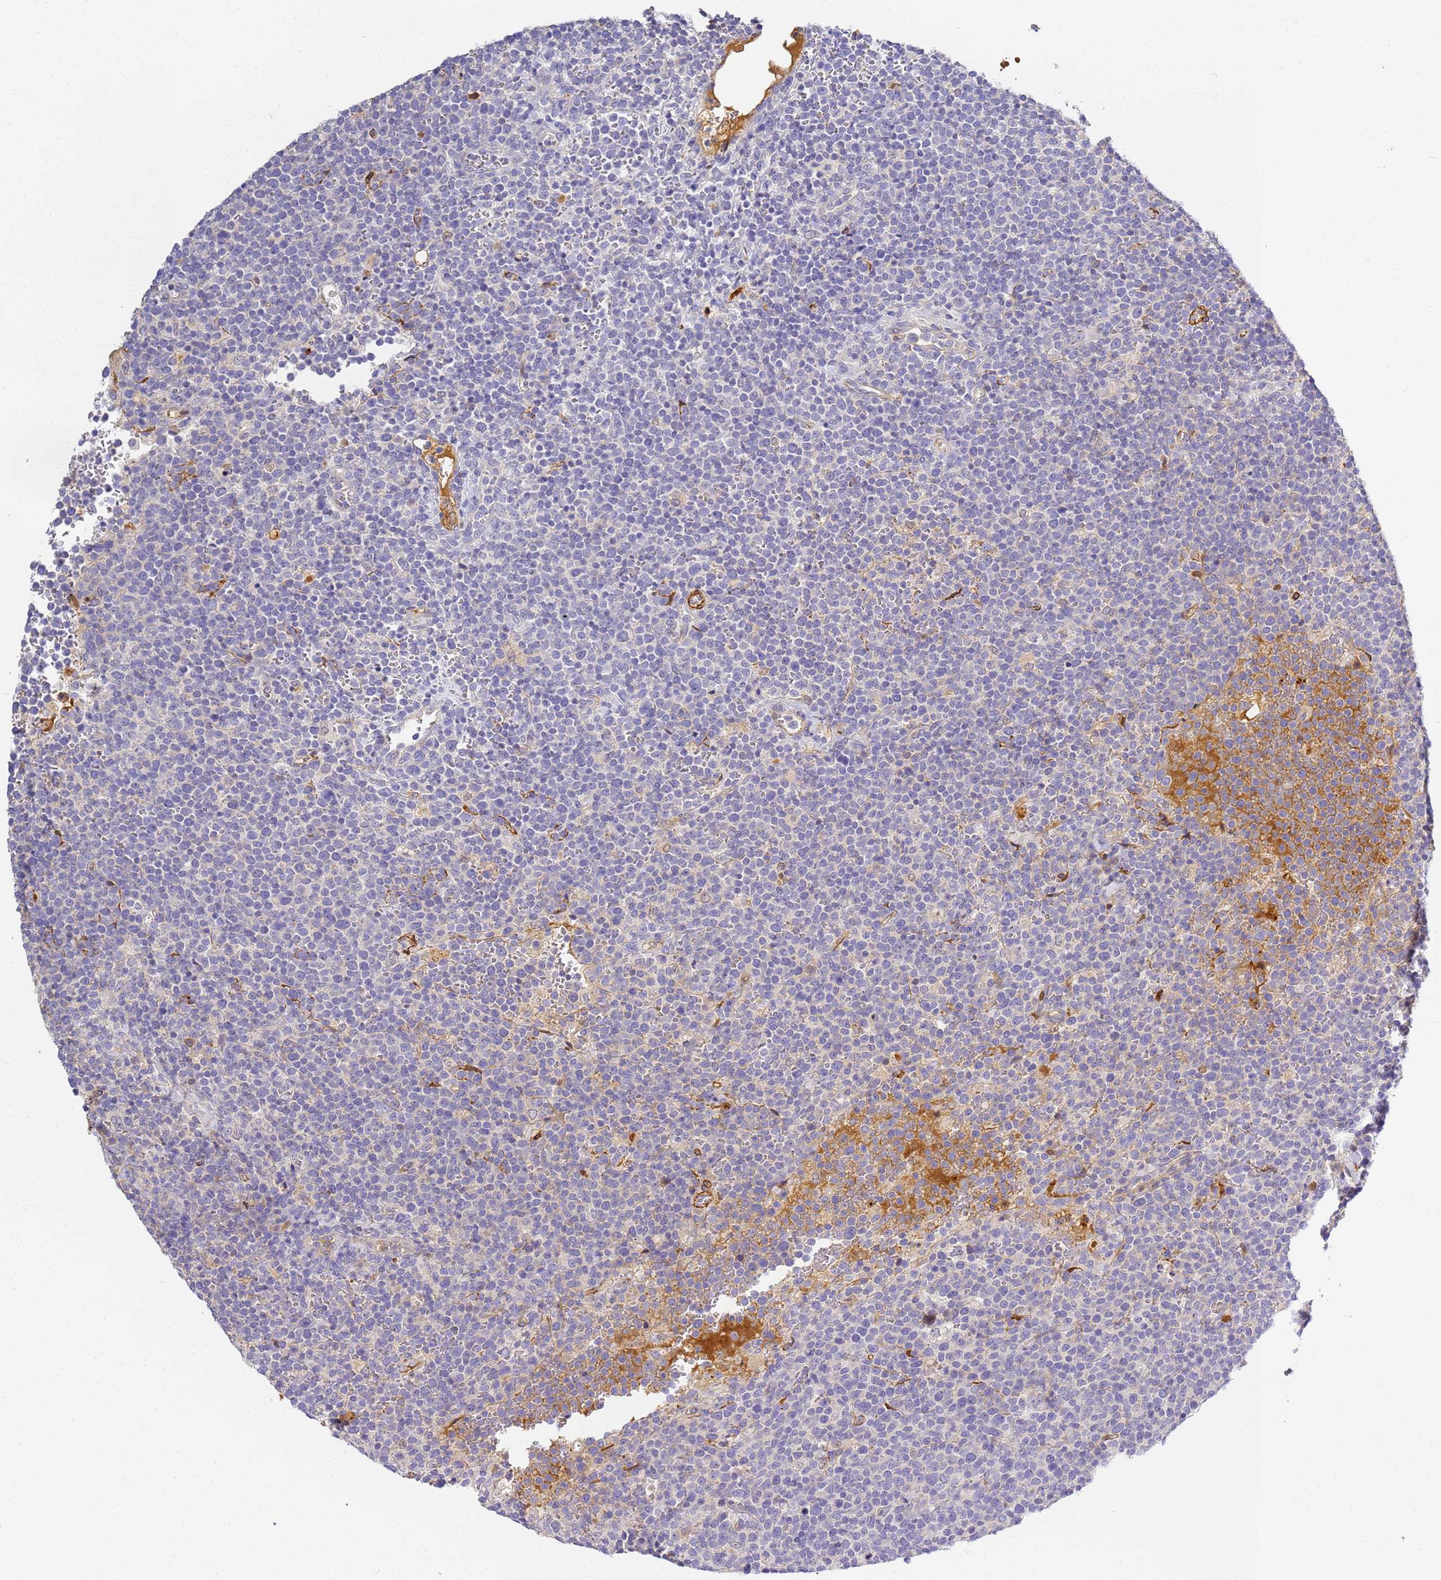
{"staining": {"intensity": "negative", "quantity": "none", "location": "none"}, "tissue": "lymphoma", "cell_type": "Tumor cells", "image_type": "cancer", "snomed": [{"axis": "morphology", "description": "Malignant lymphoma, non-Hodgkin's type, High grade"}, {"axis": "topography", "description": "Lymph node"}], "caption": "A micrograph of human high-grade malignant lymphoma, non-Hodgkin's type is negative for staining in tumor cells.", "gene": "CFH", "patient": {"sex": "male", "age": 61}}